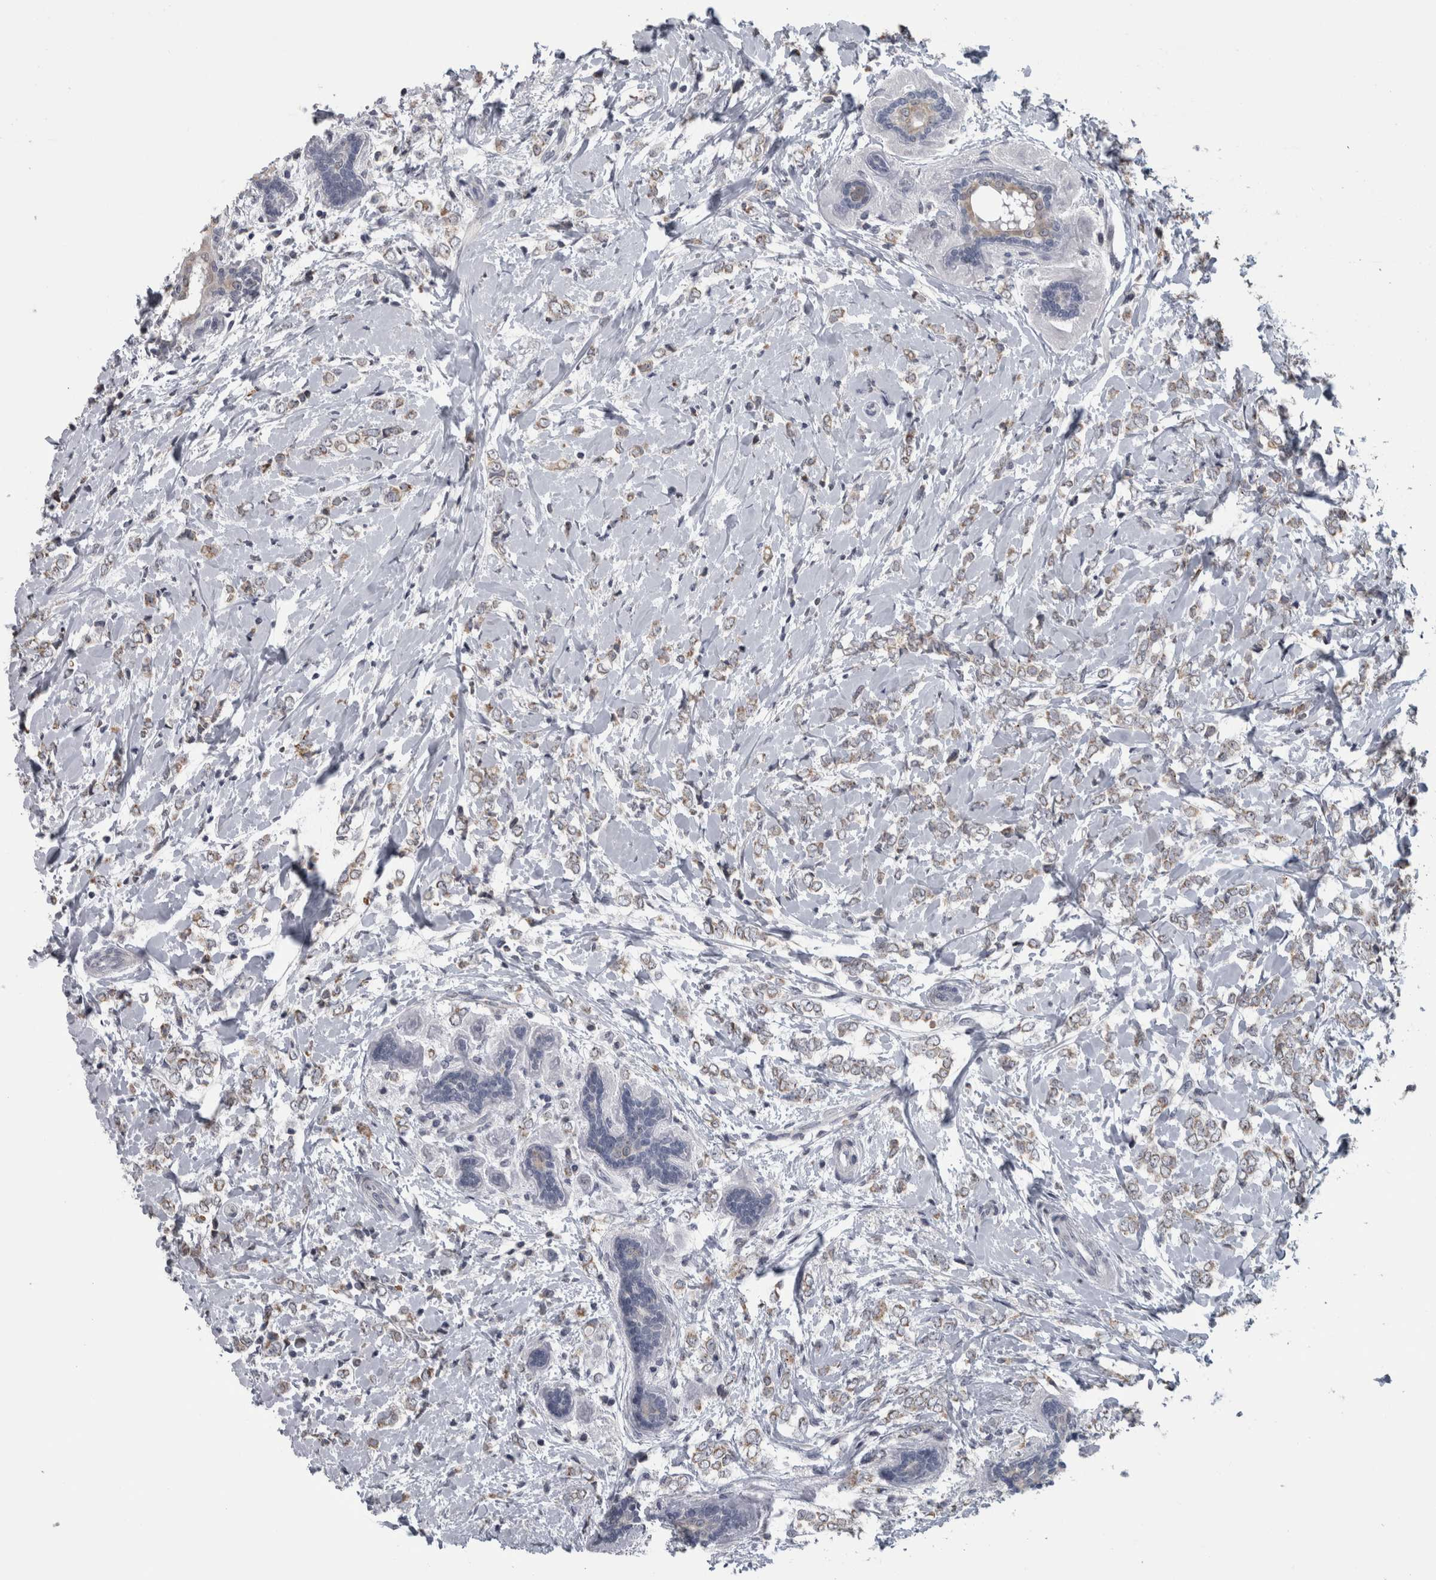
{"staining": {"intensity": "weak", "quantity": "<25%", "location": "cytoplasmic/membranous"}, "tissue": "breast cancer", "cell_type": "Tumor cells", "image_type": "cancer", "snomed": [{"axis": "morphology", "description": "Normal tissue, NOS"}, {"axis": "morphology", "description": "Lobular carcinoma"}, {"axis": "topography", "description": "Breast"}], "caption": "DAB (3,3'-diaminobenzidine) immunohistochemical staining of lobular carcinoma (breast) demonstrates no significant positivity in tumor cells.", "gene": "OR2K2", "patient": {"sex": "female", "age": 47}}